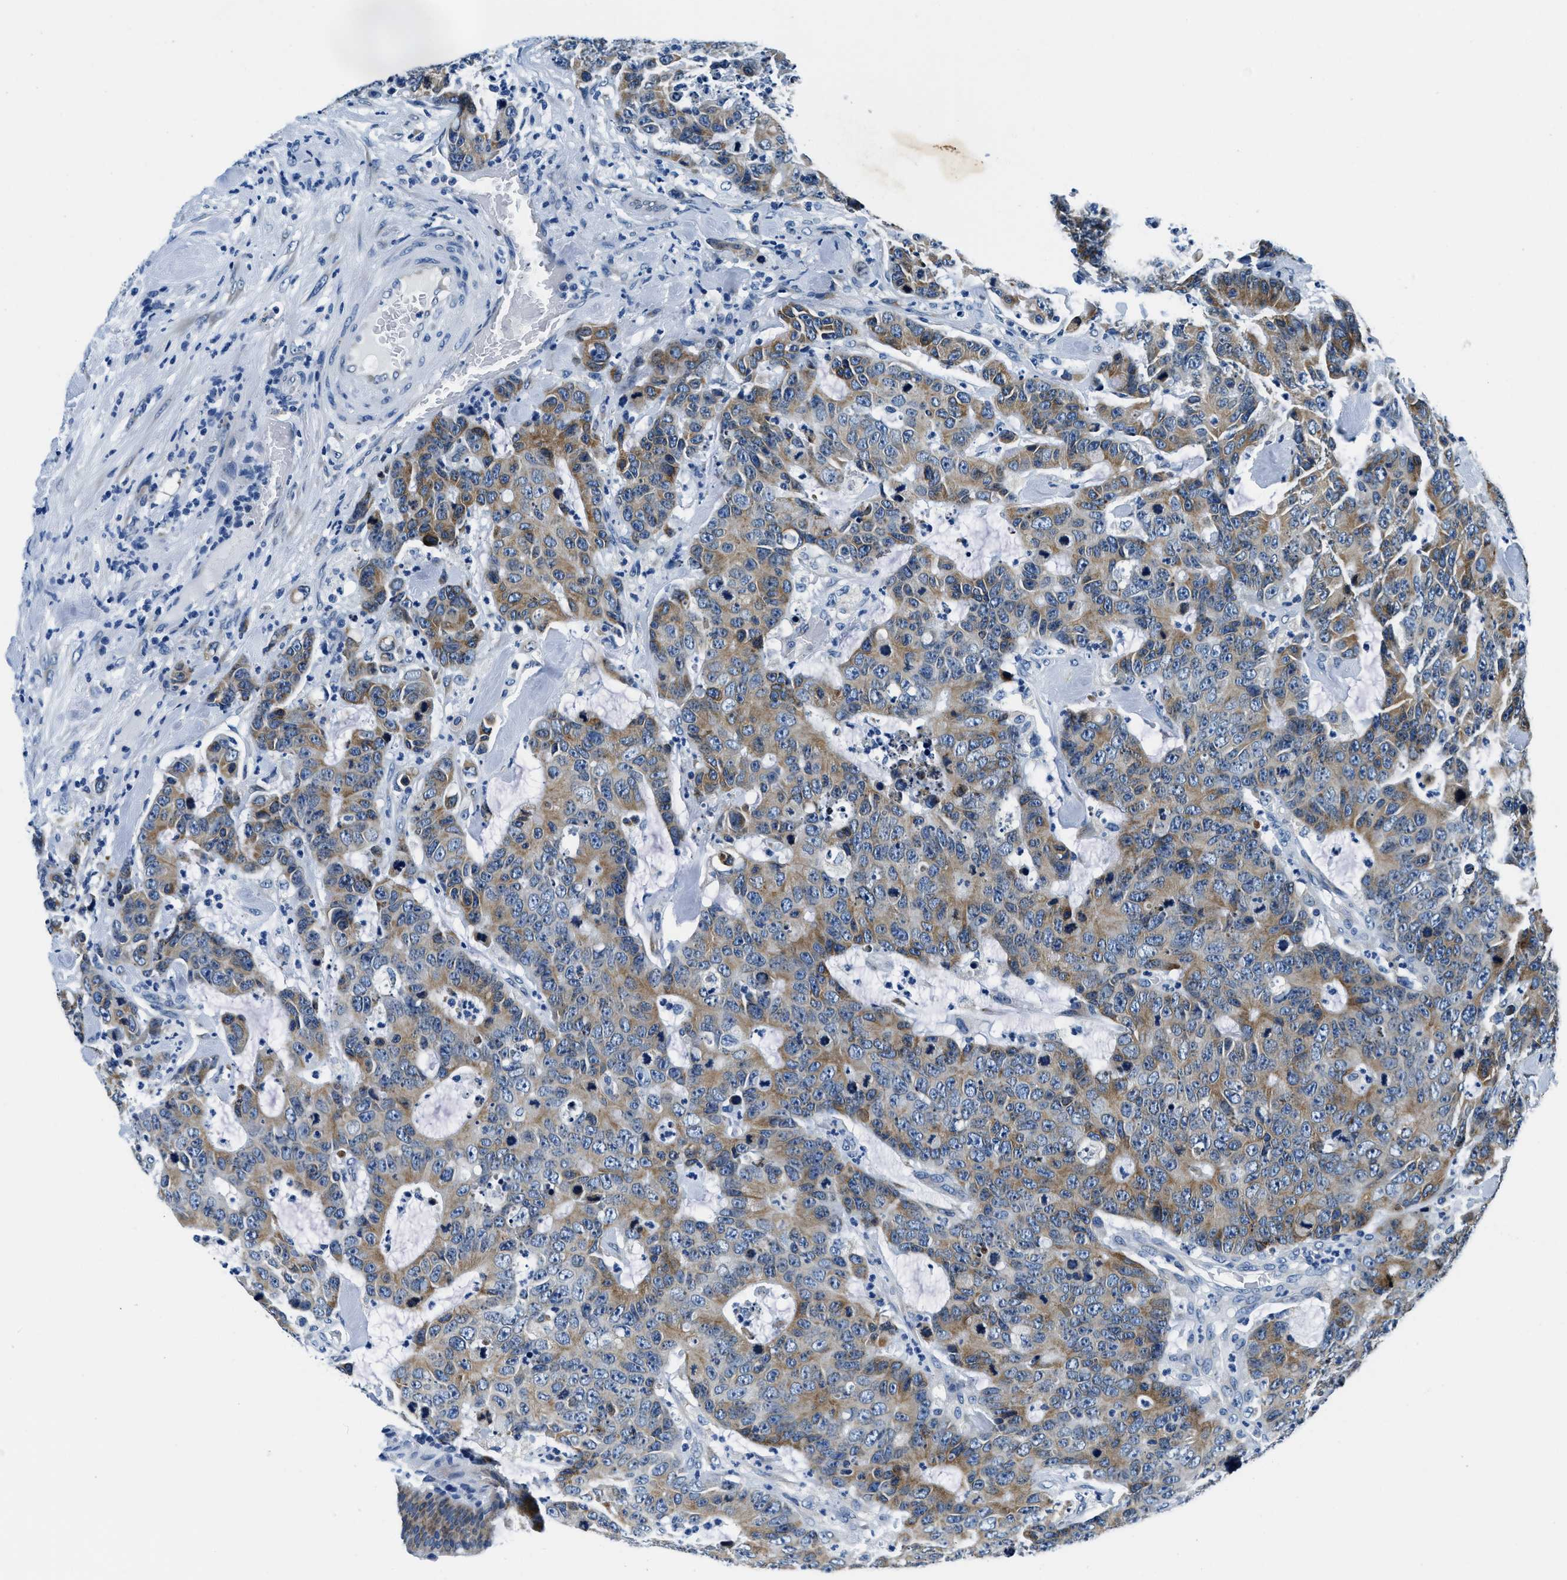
{"staining": {"intensity": "moderate", "quantity": ">75%", "location": "cytoplasmic/membranous"}, "tissue": "colorectal cancer", "cell_type": "Tumor cells", "image_type": "cancer", "snomed": [{"axis": "morphology", "description": "Adenocarcinoma, NOS"}, {"axis": "topography", "description": "Colon"}], "caption": "Tumor cells display moderate cytoplasmic/membranous positivity in approximately >75% of cells in adenocarcinoma (colorectal).", "gene": "UBAC2", "patient": {"sex": "female", "age": 86}}